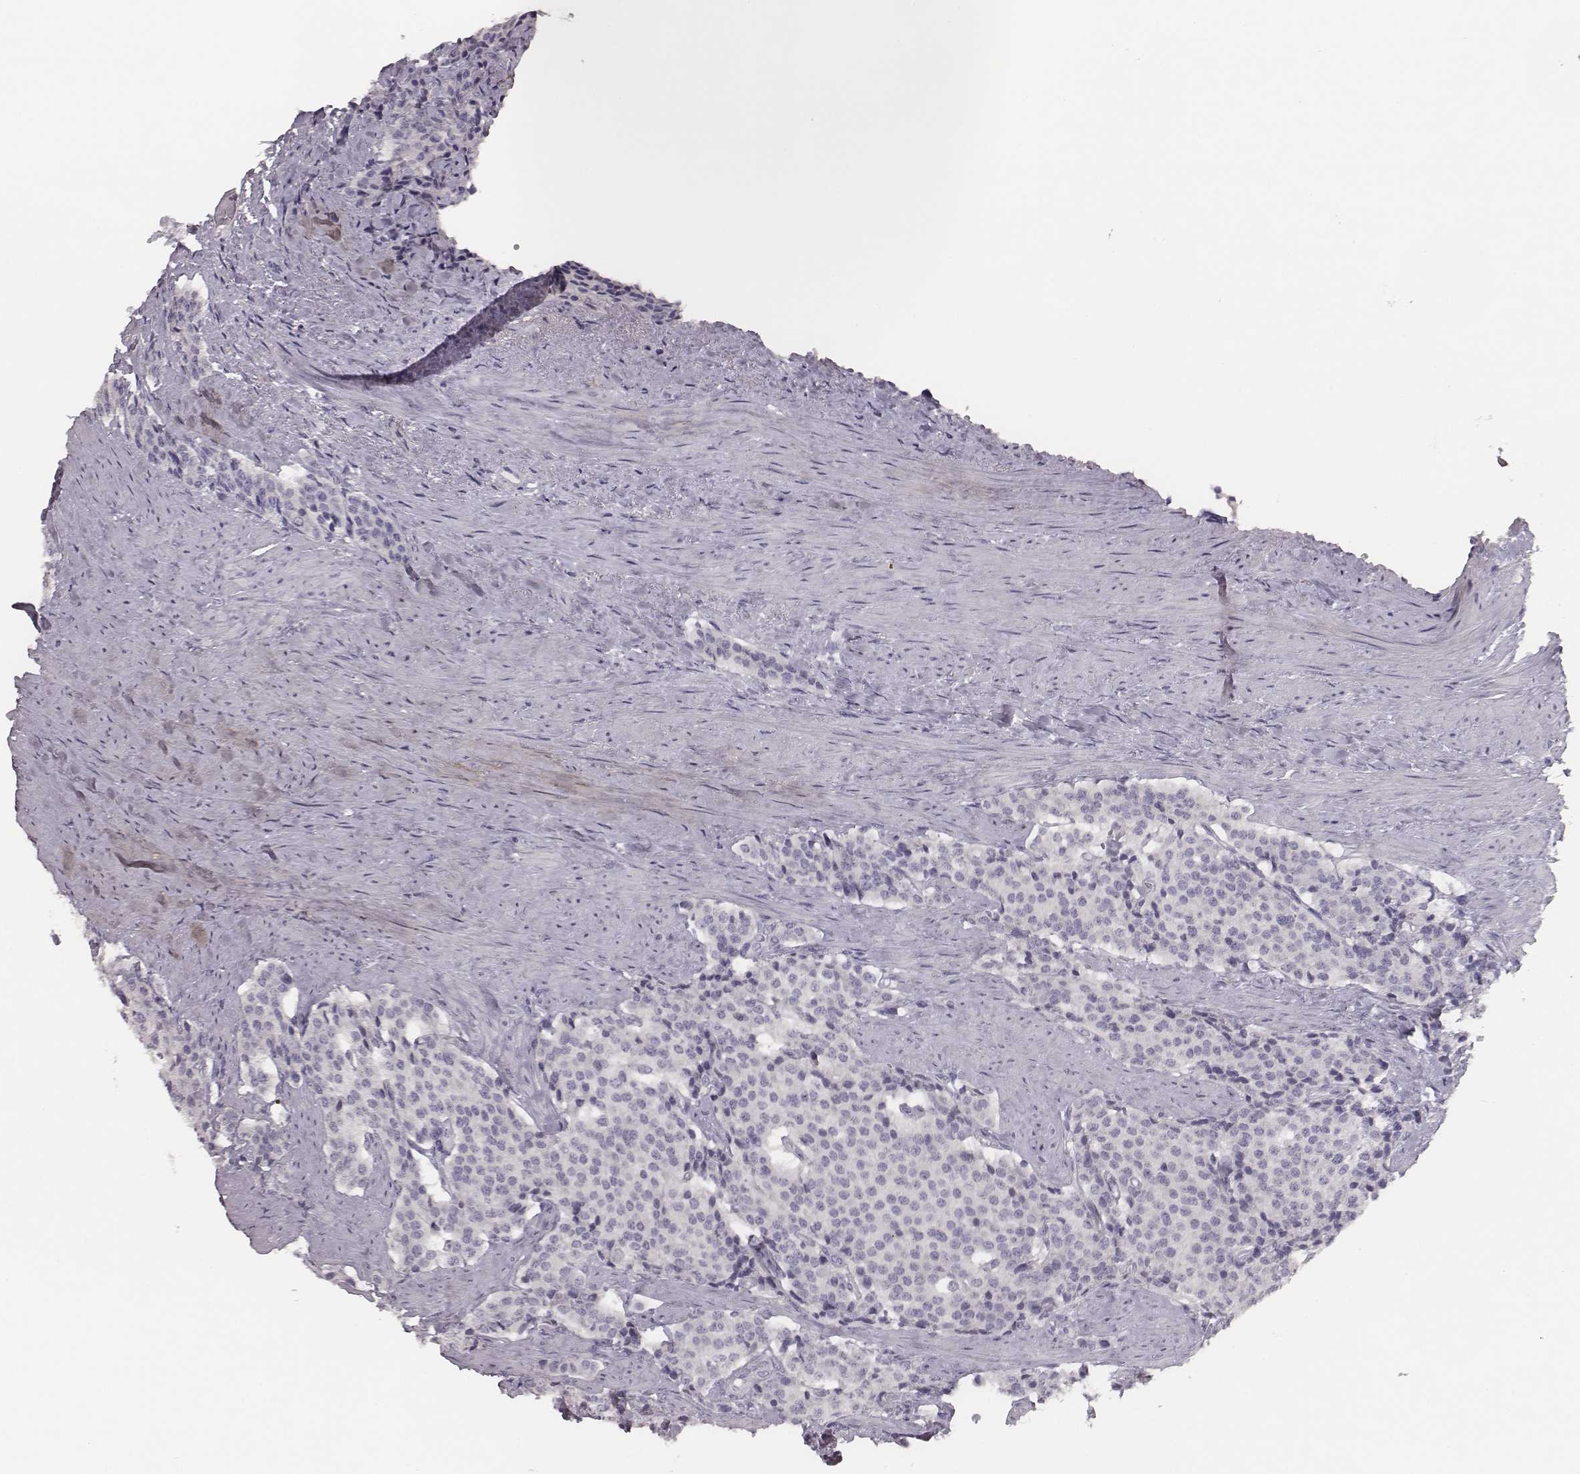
{"staining": {"intensity": "negative", "quantity": "none", "location": "none"}, "tissue": "carcinoid", "cell_type": "Tumor cells", "image_type": "cancer", "snomed": [{"axis": "morphology", "description": "Carcinoid, malignant, NOS"}, {"axis": "topography", "description": "Small intestine"}], "caption": "IHC micrograph of carcinoid stained for a protein (brown), which displays no staining in tumor cells.", "gene": "MYH6", "patient": {"sex": "female", "age": 58}}